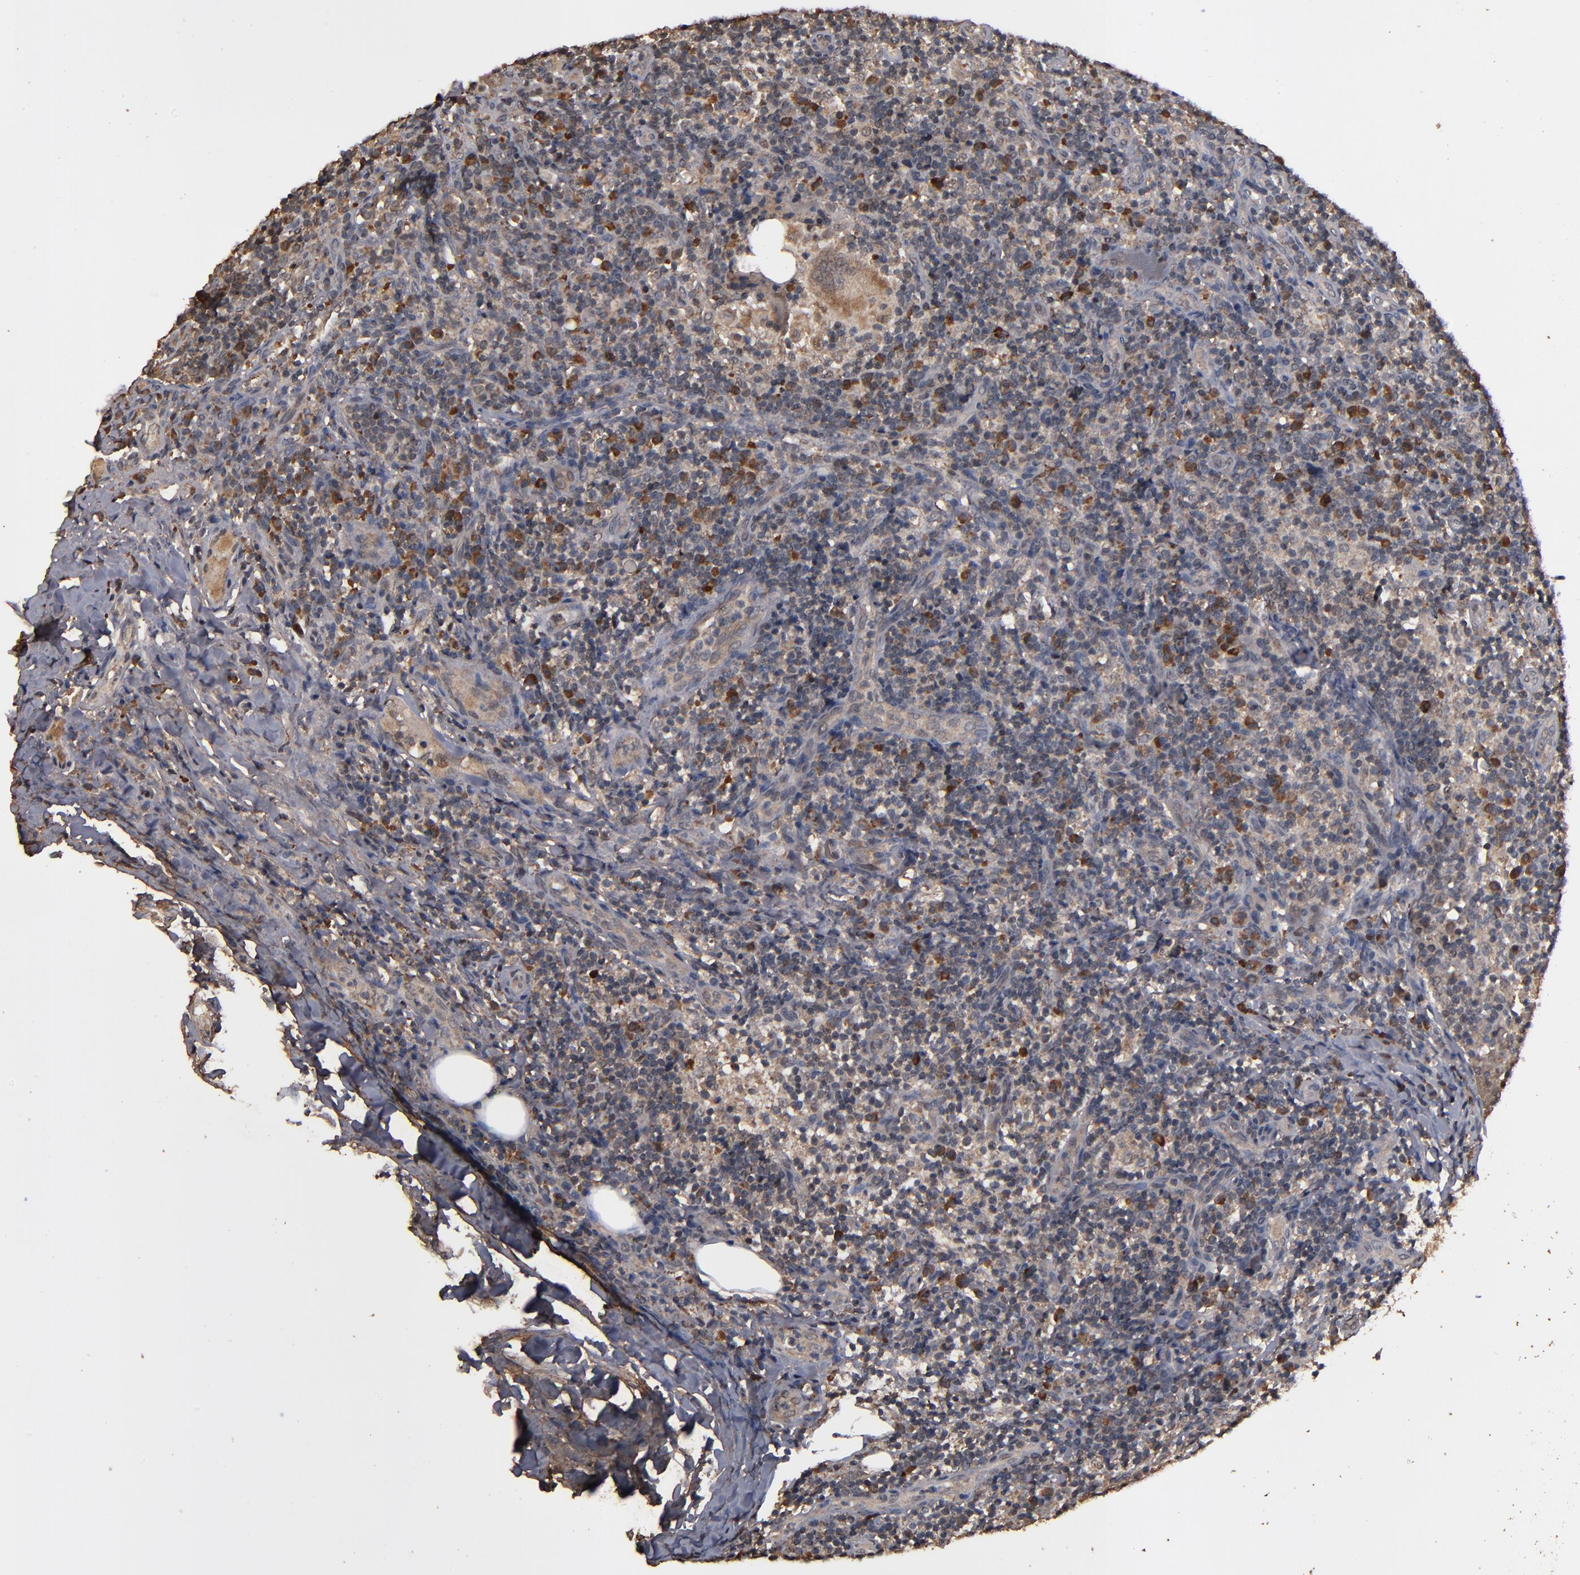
{"staining": {"intensity": "strong", "quantity": ">75%", "location": "cytoplasmic/membranous,nuclear"}, "tissue": "lymph node", "cell_type": "Germinal center cells", "image_type": "normal", "snomed": [{"axis": "morphology", "description": "Normal tissue, NOS"}, {"axis": "morphology", "description": "Inflammation, NOS"}, {"axis": "topography", "description": "Lymph node"}], "caption": "An immunohistochemistry histopathology image of benign tissue is shown. Protein staining in brown shows strong cytoplasmic/membranous,nuclear positivity in lymph node within germinal center cells. (brown staining indicates protein expression, while blue staining denotes nuclei).", "gene": "NXF2B", "patient": {"sex": "male", "age": 46}}